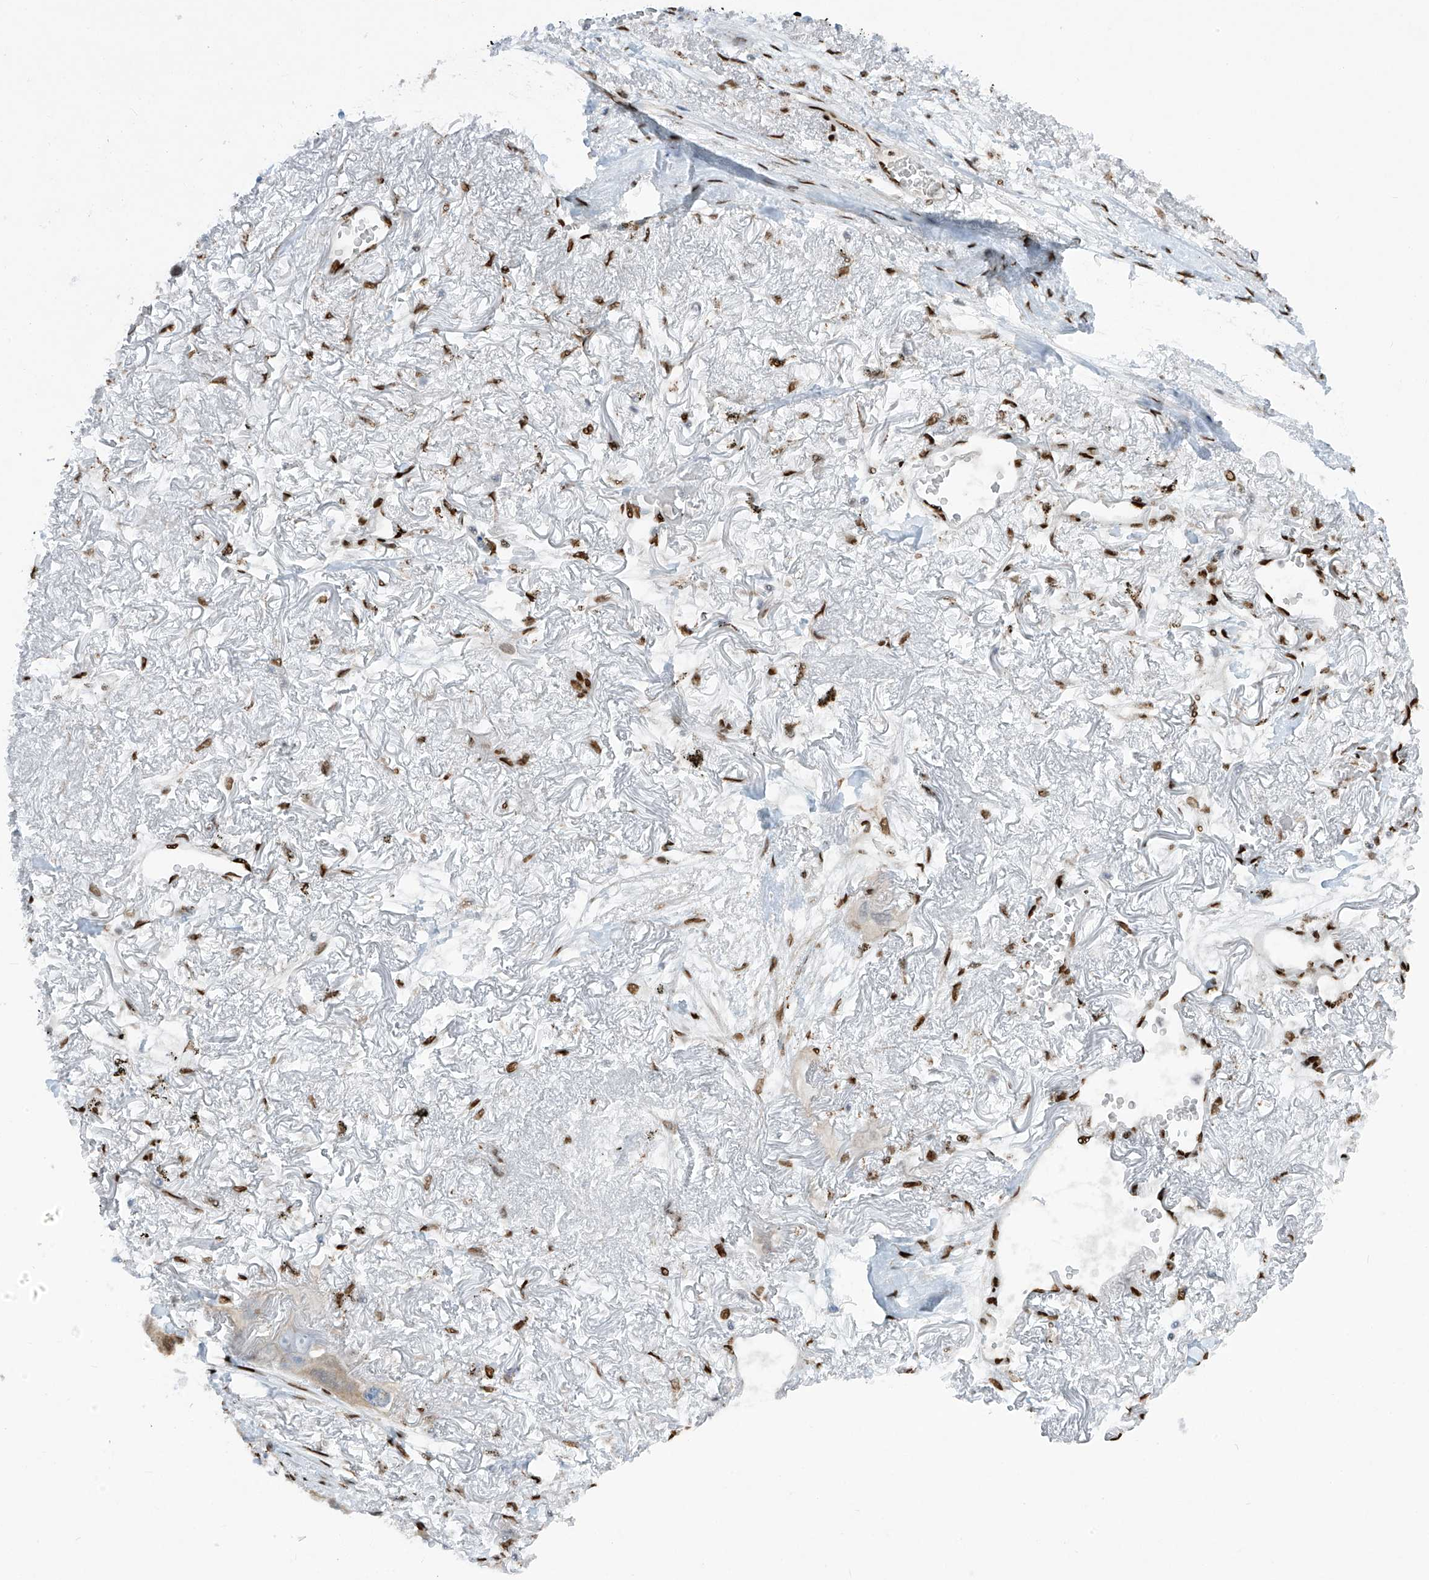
{"staining": {"intensity": "weak", "quantity": "<25%", "location": "cytoplasmic/membranous"}, "tissue": "lung cancer", "cell_type": "Tumor cells", "image_type": "cancer", "snomed": [{"axis": "morphology", "description": "Squamous cell carcinoma, NOS"}, {"axis": "topography", "description": "Lung"}], "caption": "Tumor cells show no significant positivity in squamous cell carcinoma (lung).", "gene": "PM20D2", "patient": {"sex": "female", "age": 73}}